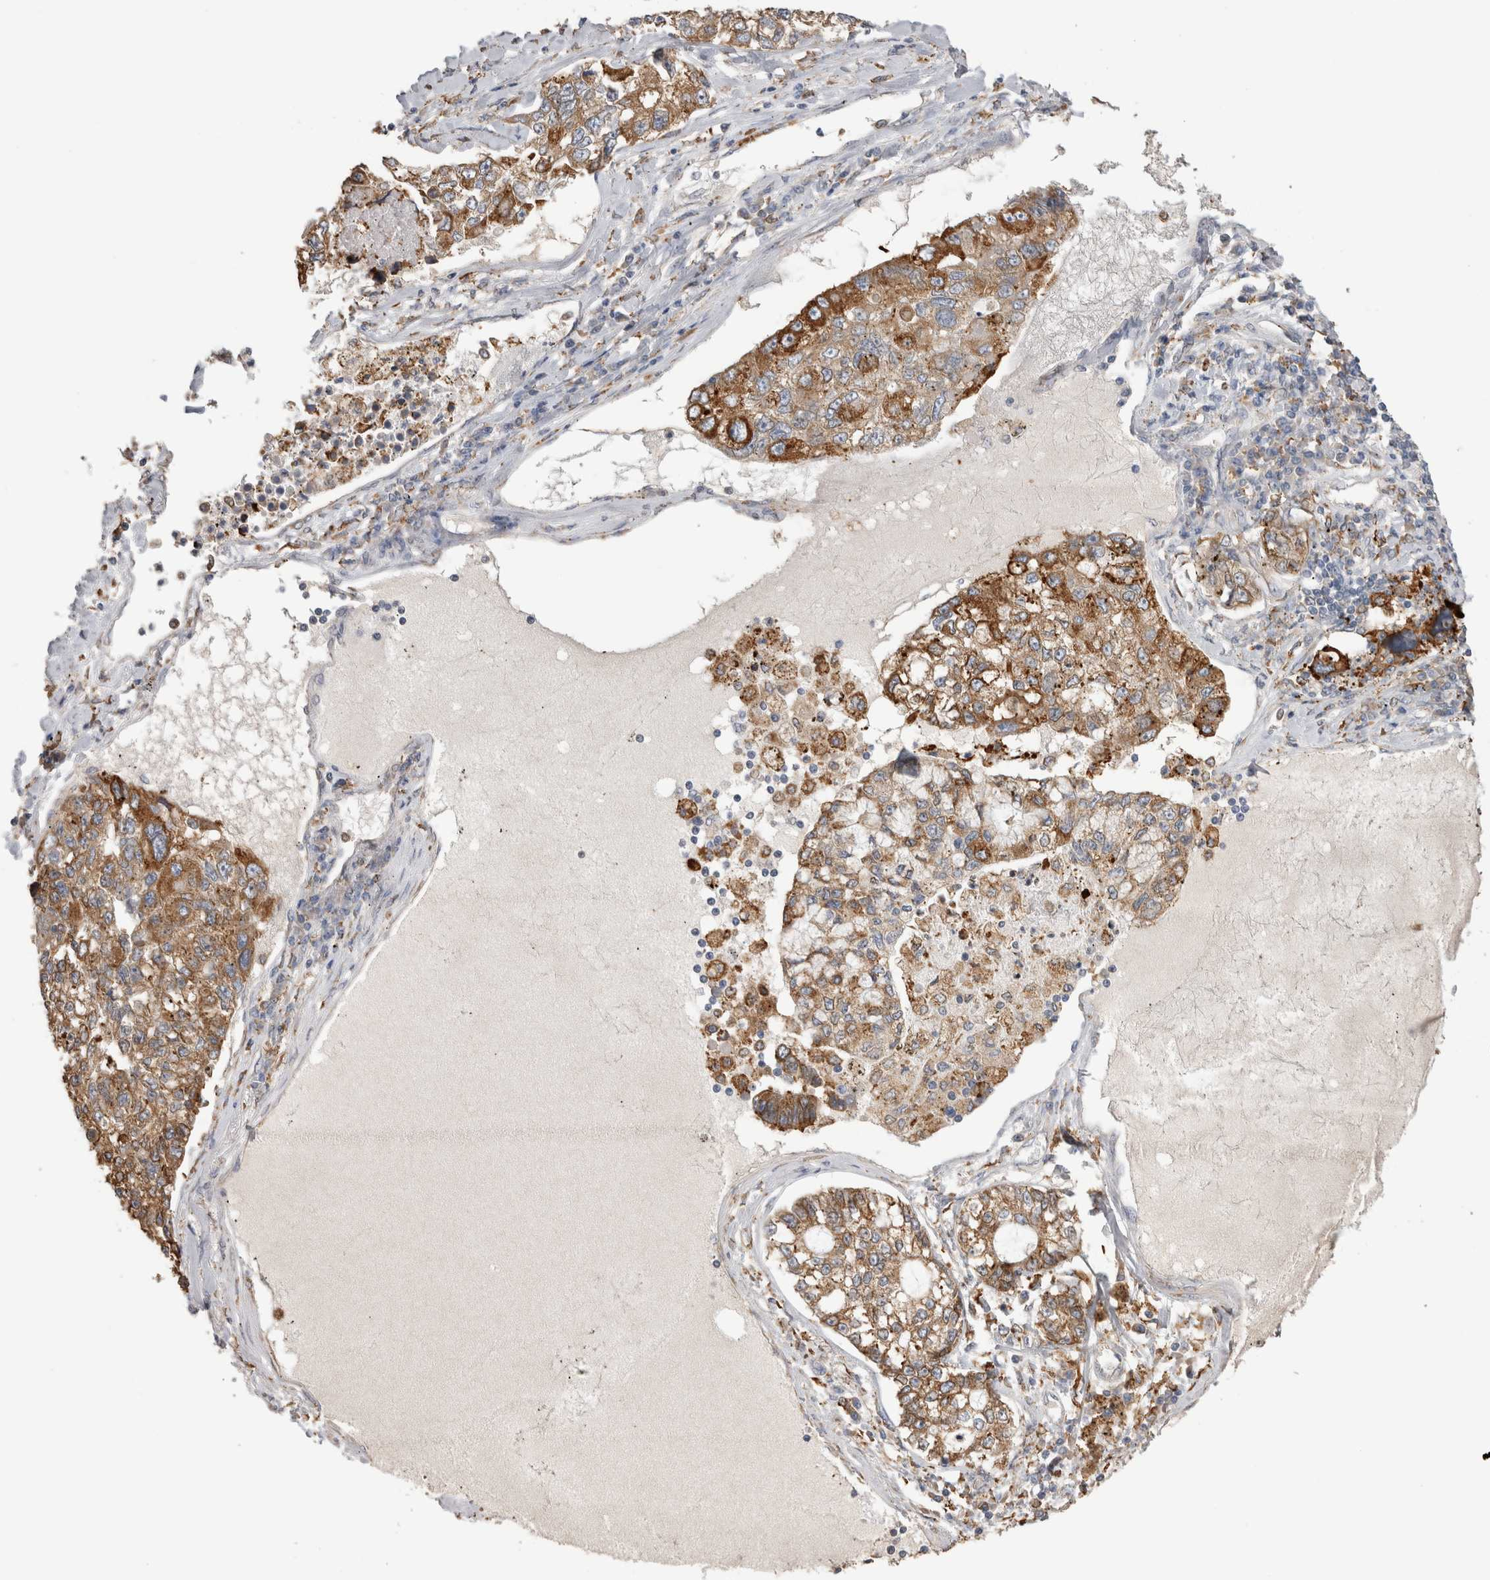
{"staining": {"intensity": "moderate", "quantity": ">75%", "location": "cytoplasmic/membranous"}, "tissue": "lung cancer", "cell_type": "Tumor cells", "image_type": "cancer", "snomed": [{"axis": "morphology", "description": "Adenocarcinoma, NOS"}, {"axis": "topography", "description": "Lung"}], "caption": "Brown immunohistochemical staining in human lung cancer (adenocarcinoma) shows moderate cytoplasmic/membranous staining in approximately >75% of tumor cells.", "gene": "LRPAP1", "patient": {"sex": "male", "age": 49}}